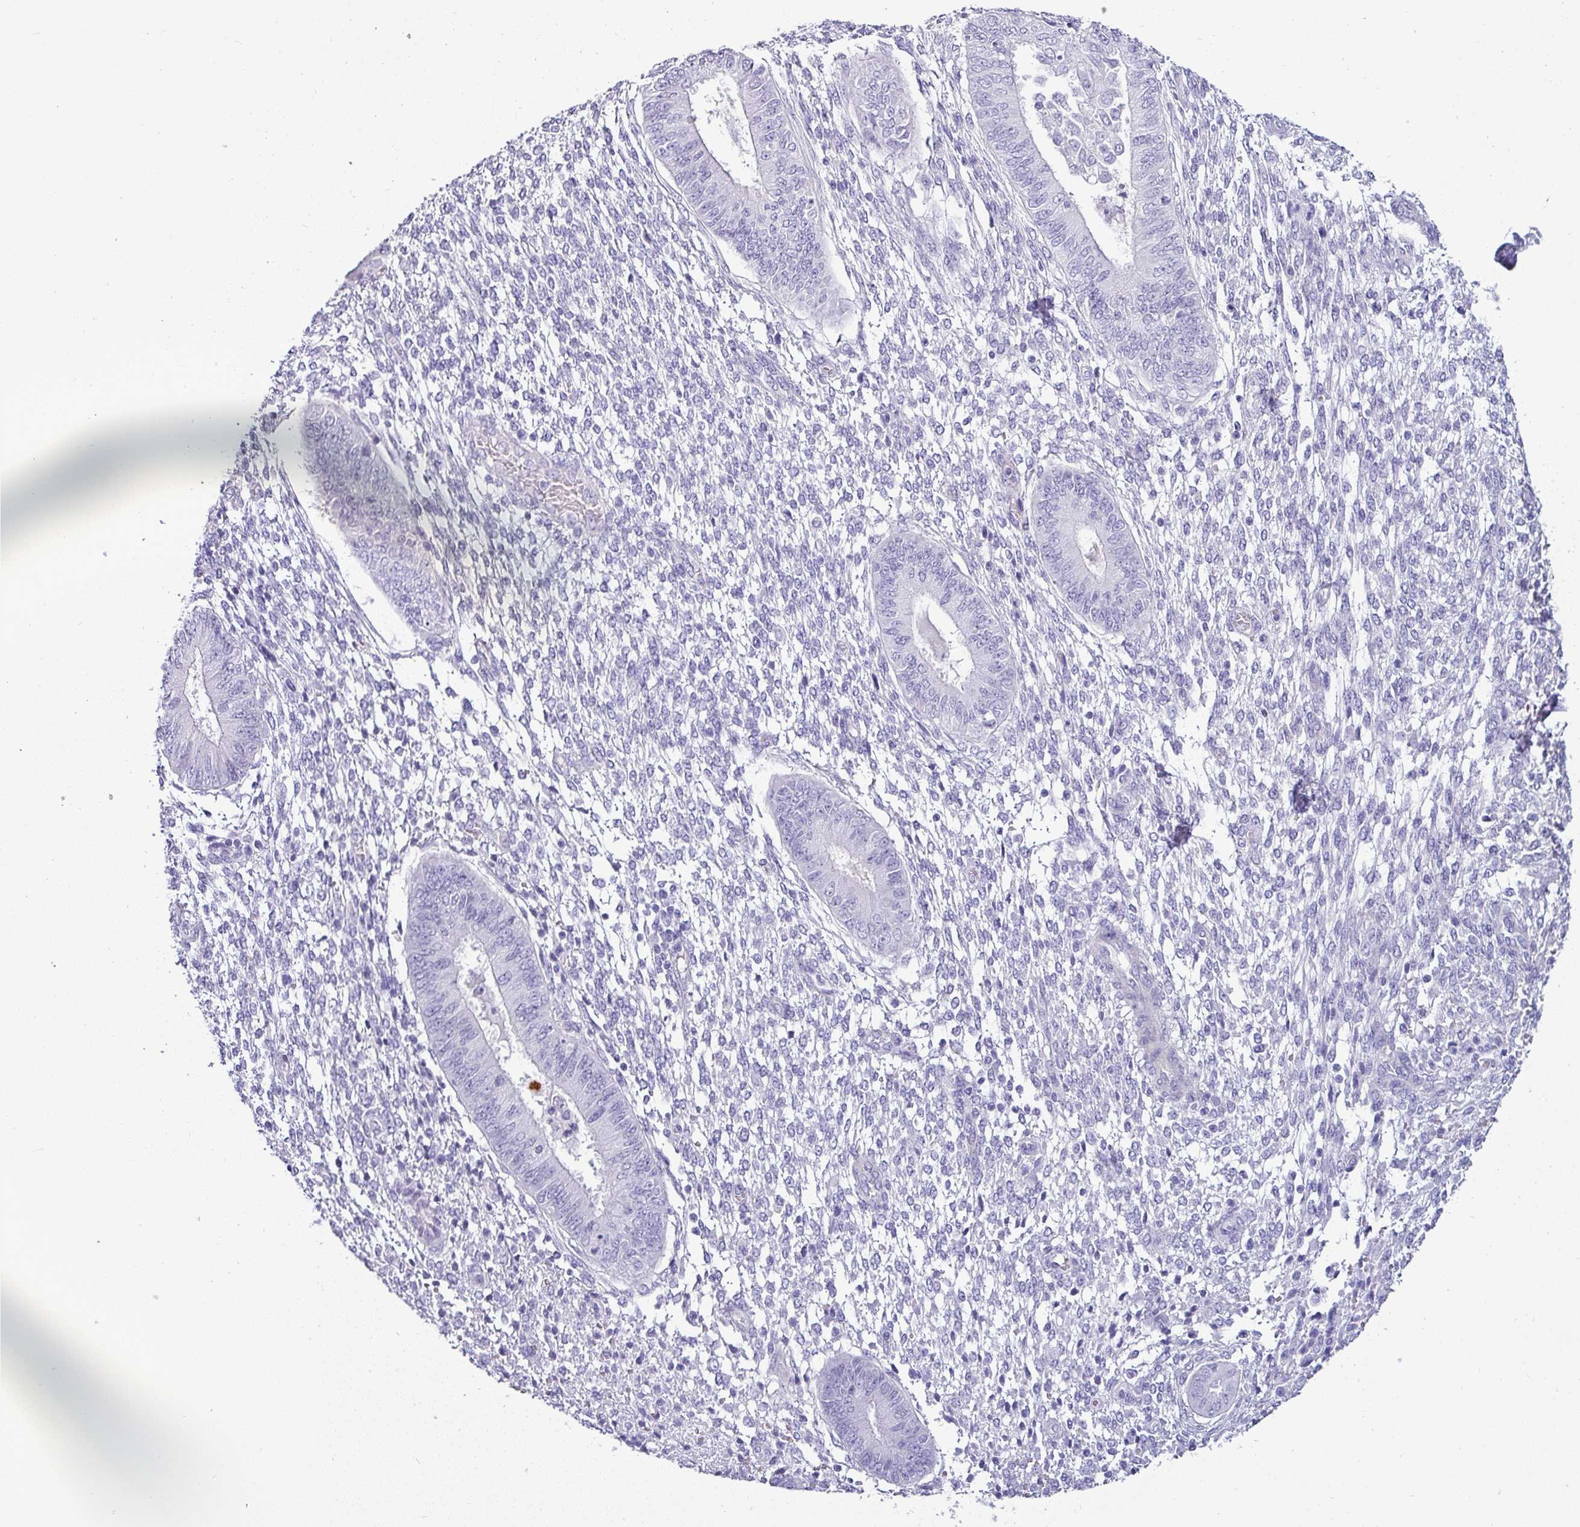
{"staining": {"intensity": "negative", "quantity": "none", "location": "none"}, "tissue": "endometrium", "cell_type": "Cells in endometrial stroma", "image_type": "normal", "snomed": [{"axis": "morphology", "description": "Normal tissue, NOS"}, {"axis": "topography", "description": "Endometrium"}], "caption": "Cells in endometrial stroma show no significant protein positivity in normal endometrium.", "gene": "VCX2", "patient": {"sex": "female", "age": 49}}